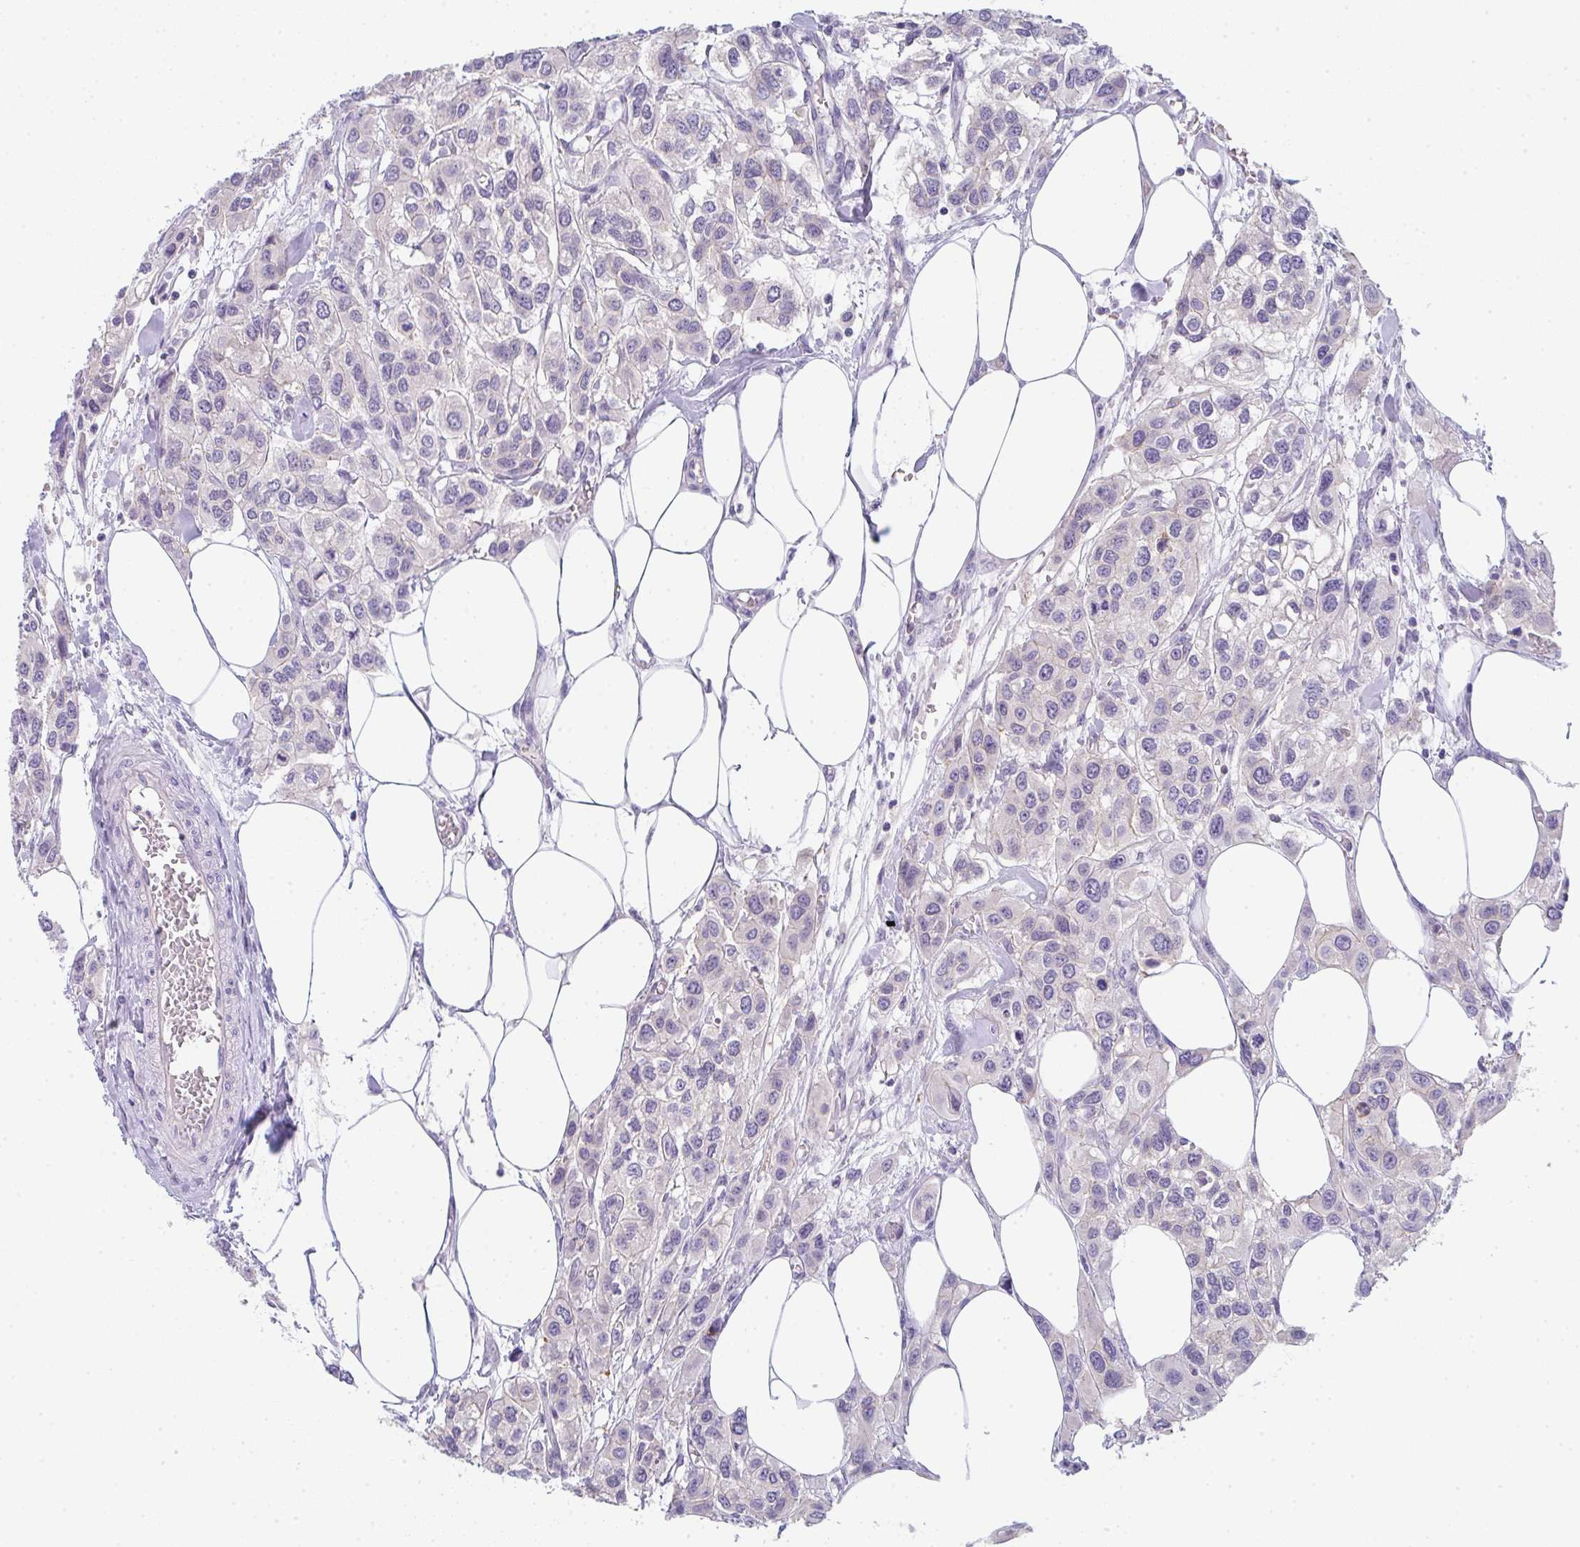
{"staining": {"intensity": "negative", "quantity": "none", "location": "none"}, "tissue": "urothelial cancer", "cell_type": "Tumor cells", "image_type": "cancer", "snomed": [{"axis": "morphology", "description": "Urothelial carcinoma, High grade"}, {"axis": "topography", "description": "Urinary bladder"}], "caption": "An immunohistochemistry (IHC) photomicrograph of high-grade urothelial carcinoma is shown. There is no staining in tumor cells of high-grade urothelial carcinoma.", "gene": "CACNA1S", "patient": {"sex": "male", "age": 67}}